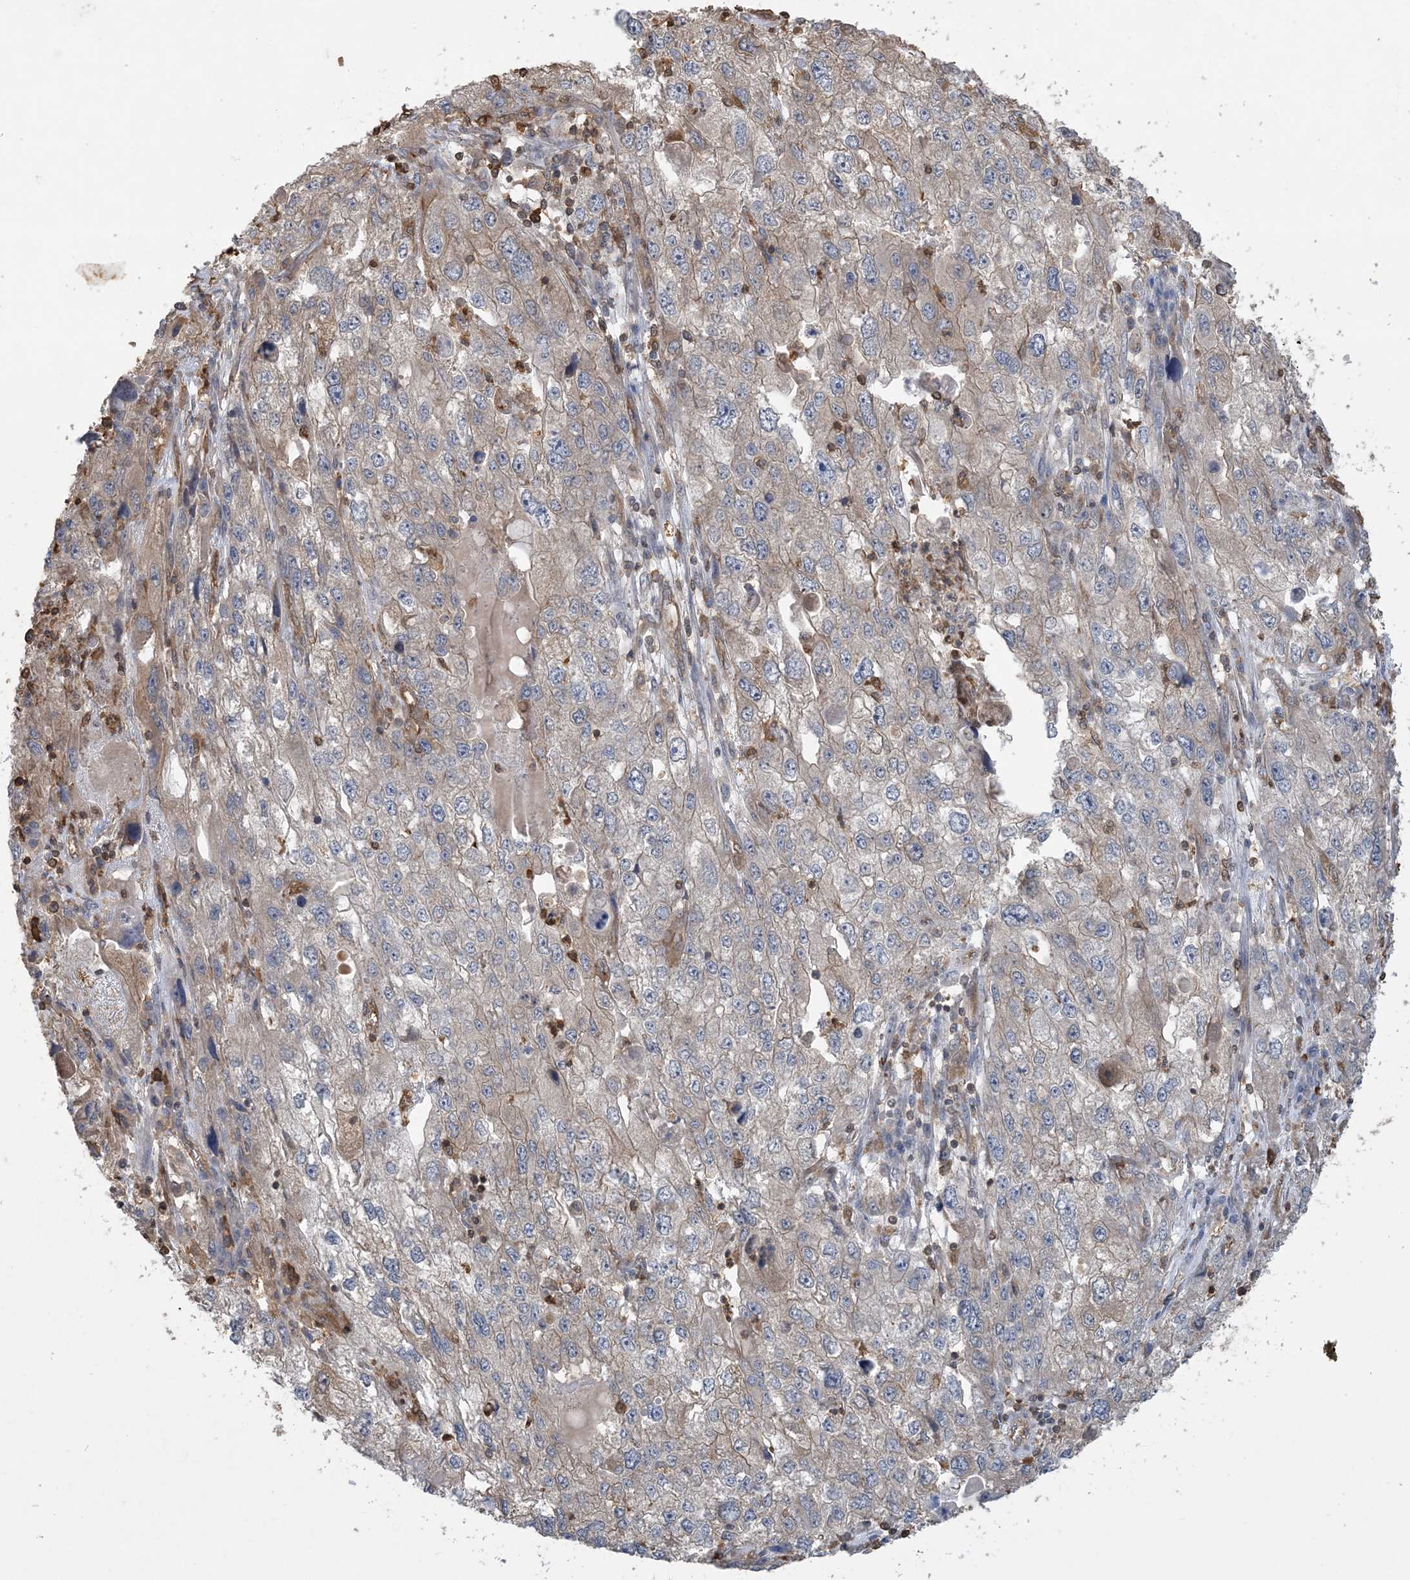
{"staining": {"intensity": "weak", "quantity": "<25%", "location": "cytoplasmic/membranous"}, "tissue": "endometrial cancer", "cell_type": "Tumor cells", "image_type": "cancer", "snomed": [{"axis": "morphology", "description": "Adenocarcinoma, NOS"}, {"axis": "topography", "description": "Endometrium"}], "caption": "An IHC histopathology image of adenocarcinoma (endometrial) is shown. There is no staining in tumor cells of adenocarcinoma (endometrial). (DAB immunohistochemistry, high magnification).", "gene": "TMSB4X", "patient": {"sex": "female", "age": 49}}